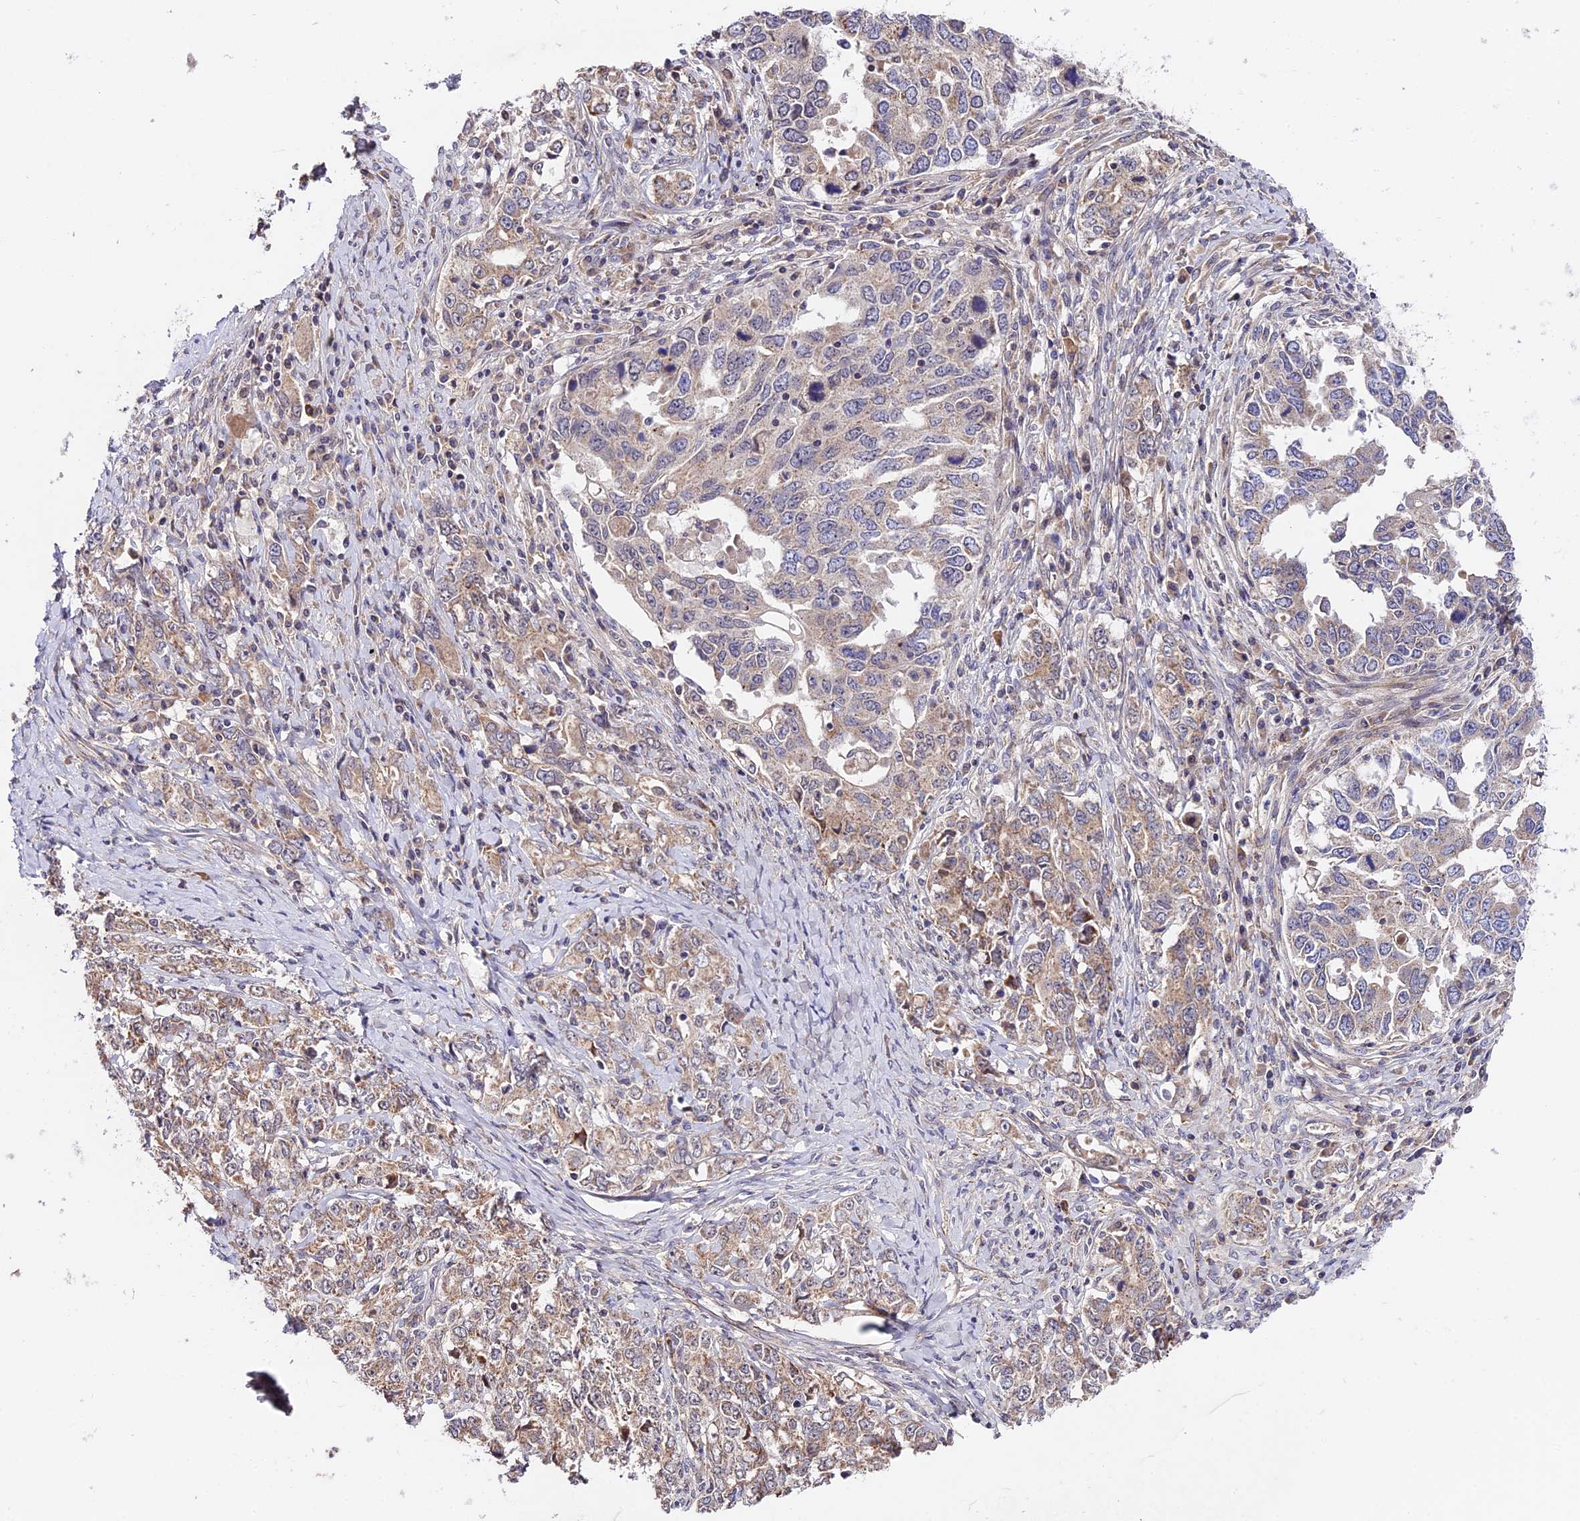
{"staining": {"intensity": "weak", "quantity": ">75%", "location": "cytoplasmic/membranous"}, "tissue": "ovarian cancer", "cell_type": "Tumor cells", "image_type": "cancer", "snomed": [{"axis": "morphology", "description": "Carcinoma, endometroid"}, {"axis": "topography", "description": "Ovary"}], "caption": "An IHC image of tumor tissue is shown. Protein staining in brown labels weak cytoplasmic/membranous positivity in ovarian cancer (endometroid carcinoma) within tumor cells.", "gene": "TRMT1", "patient": {"sex": "female", "age": 62}}